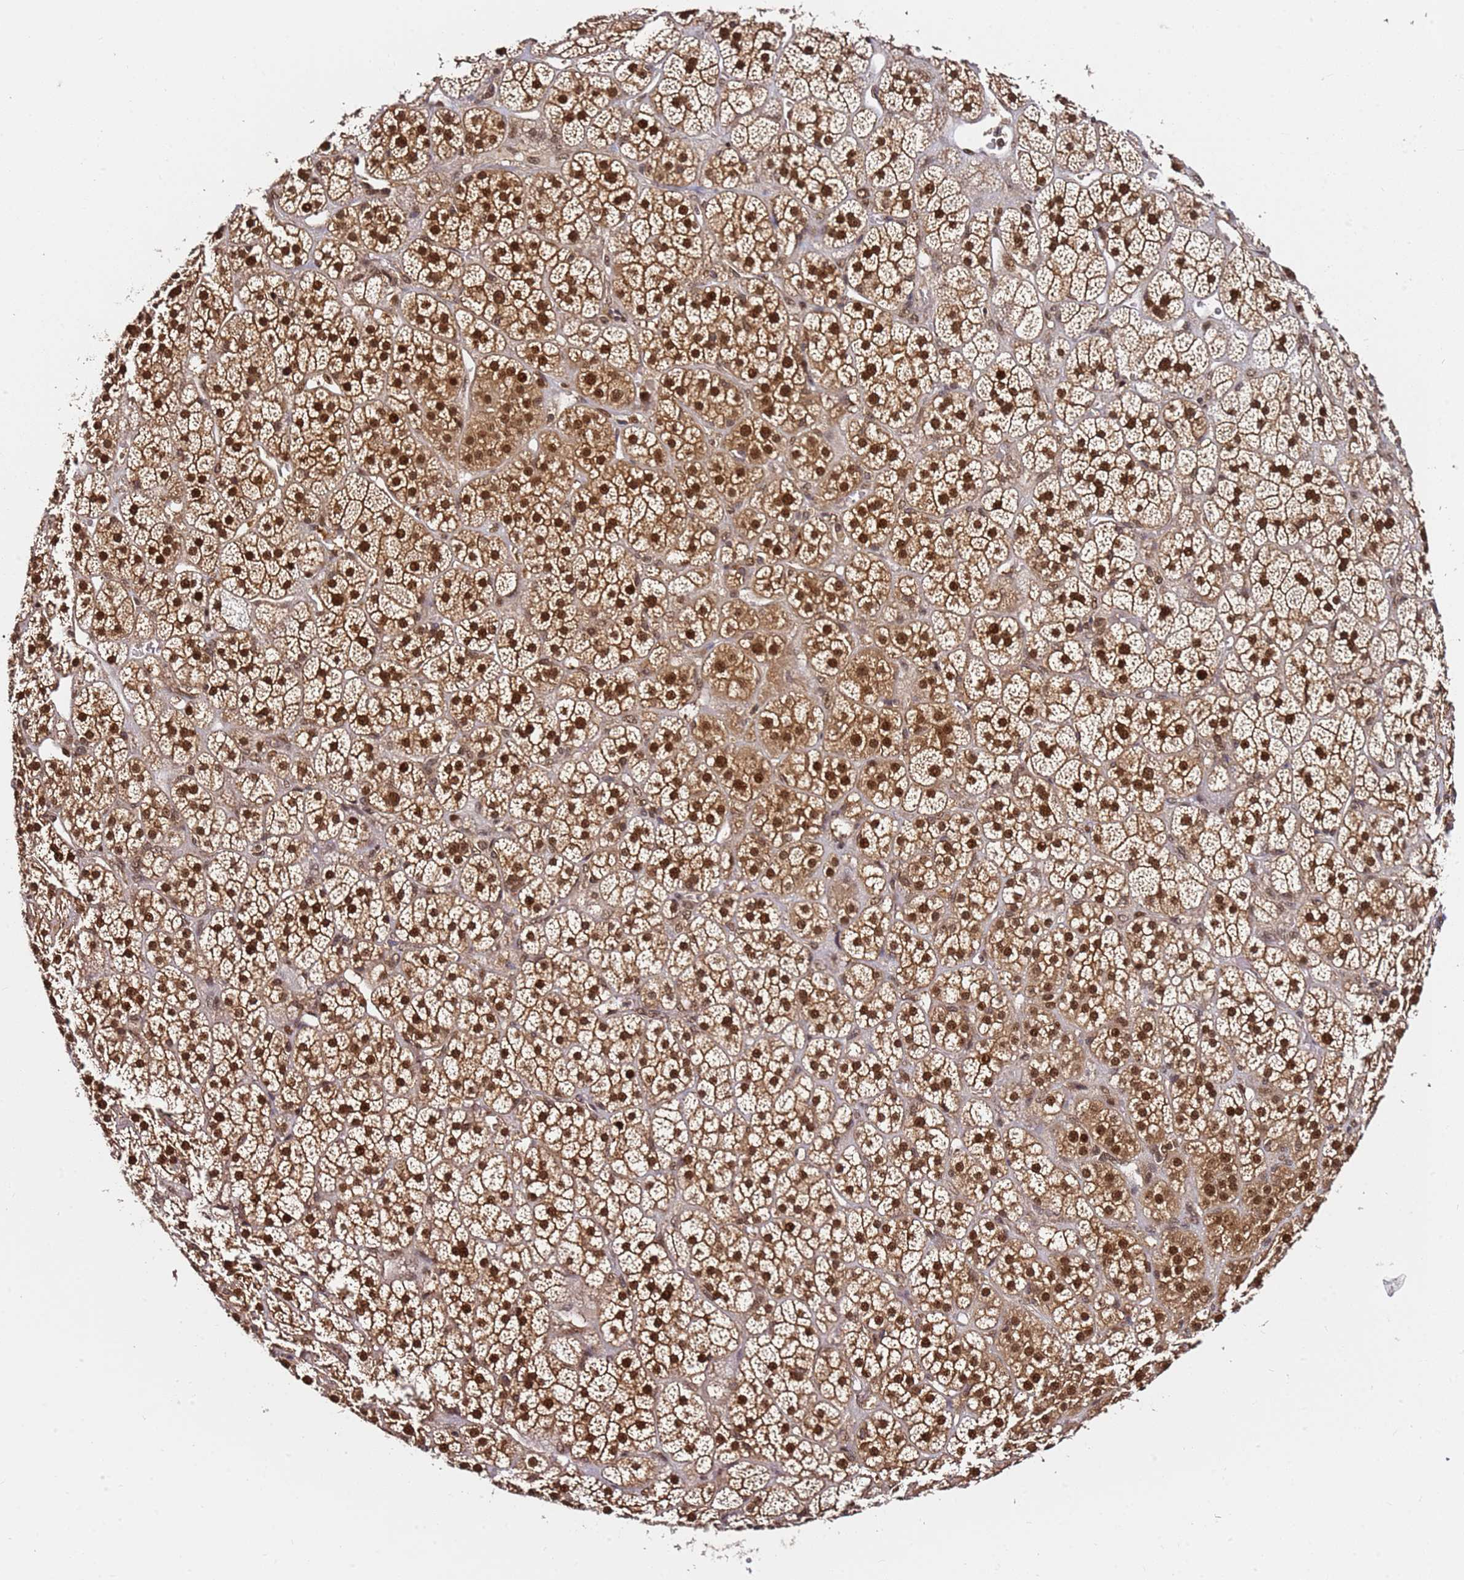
{"staining": {"intensity": "strong", "quantity": ">75%", "location": "cytoplasmic/membranous,nuclear"}, "tissue": "adrenal gland", "cell_type": "Glandular cells", "image_type": "normal", "snomed": [{"axis": "morphology", "description": "Normal tissue, NOS"}, {"axis": "topography", "description": "Adrenal gland"}], "caption": "Adrenal gland stained for a protein (brown) displays strong cytoplasmic/membranous,nuclear positive positivity in about >75% of glandular cells.", "gene": "RGS18", "patient": {"sex": "female", "age": 70}}